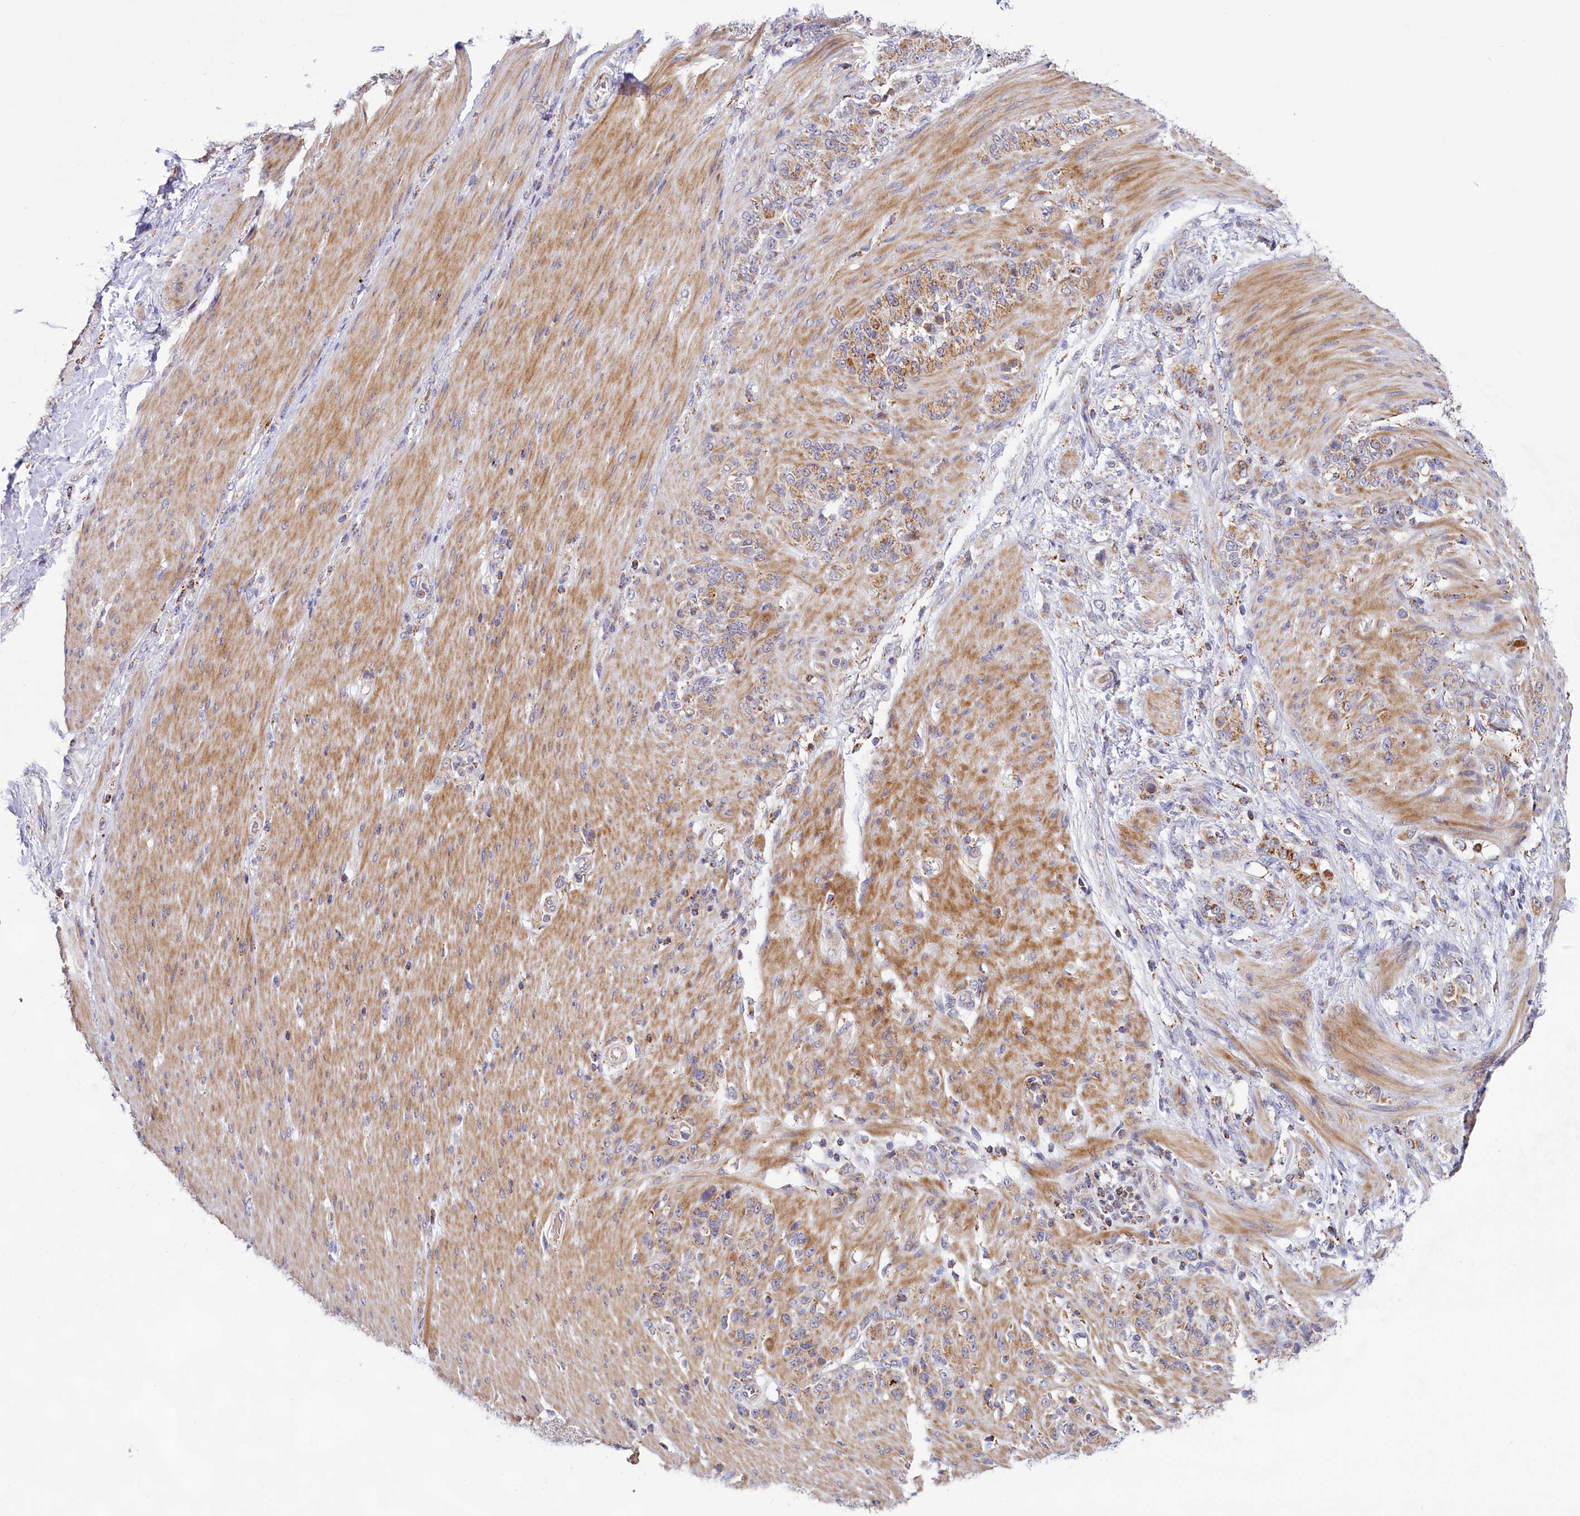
{"staining": {"intensity": "moderate", "quantity": ">75%", "location": "cytoplasmic/membranous"}, "tissue": "stomach cancer", "cell_type": "Tumor cells", "image_type": "cancer", "snomed": [{"axis": "morphology", "description": "Adenocarcinoma, NOS"}, {"axis": "topography", "description": "Stomach"}], "caption": "Immunohistochemistry histopathology image of neoplastic tissue: human stomach adenocarcinoma stained using immunohistochemistry shows medium levels of moderate protein expression localized specifically in the cytoplasmic/membranous of tumor cells, appearing as a cytoplasmic/membranous brown color.", "gene": "DYNC2H1", "patient": {"sex": "female", "age": 79}}